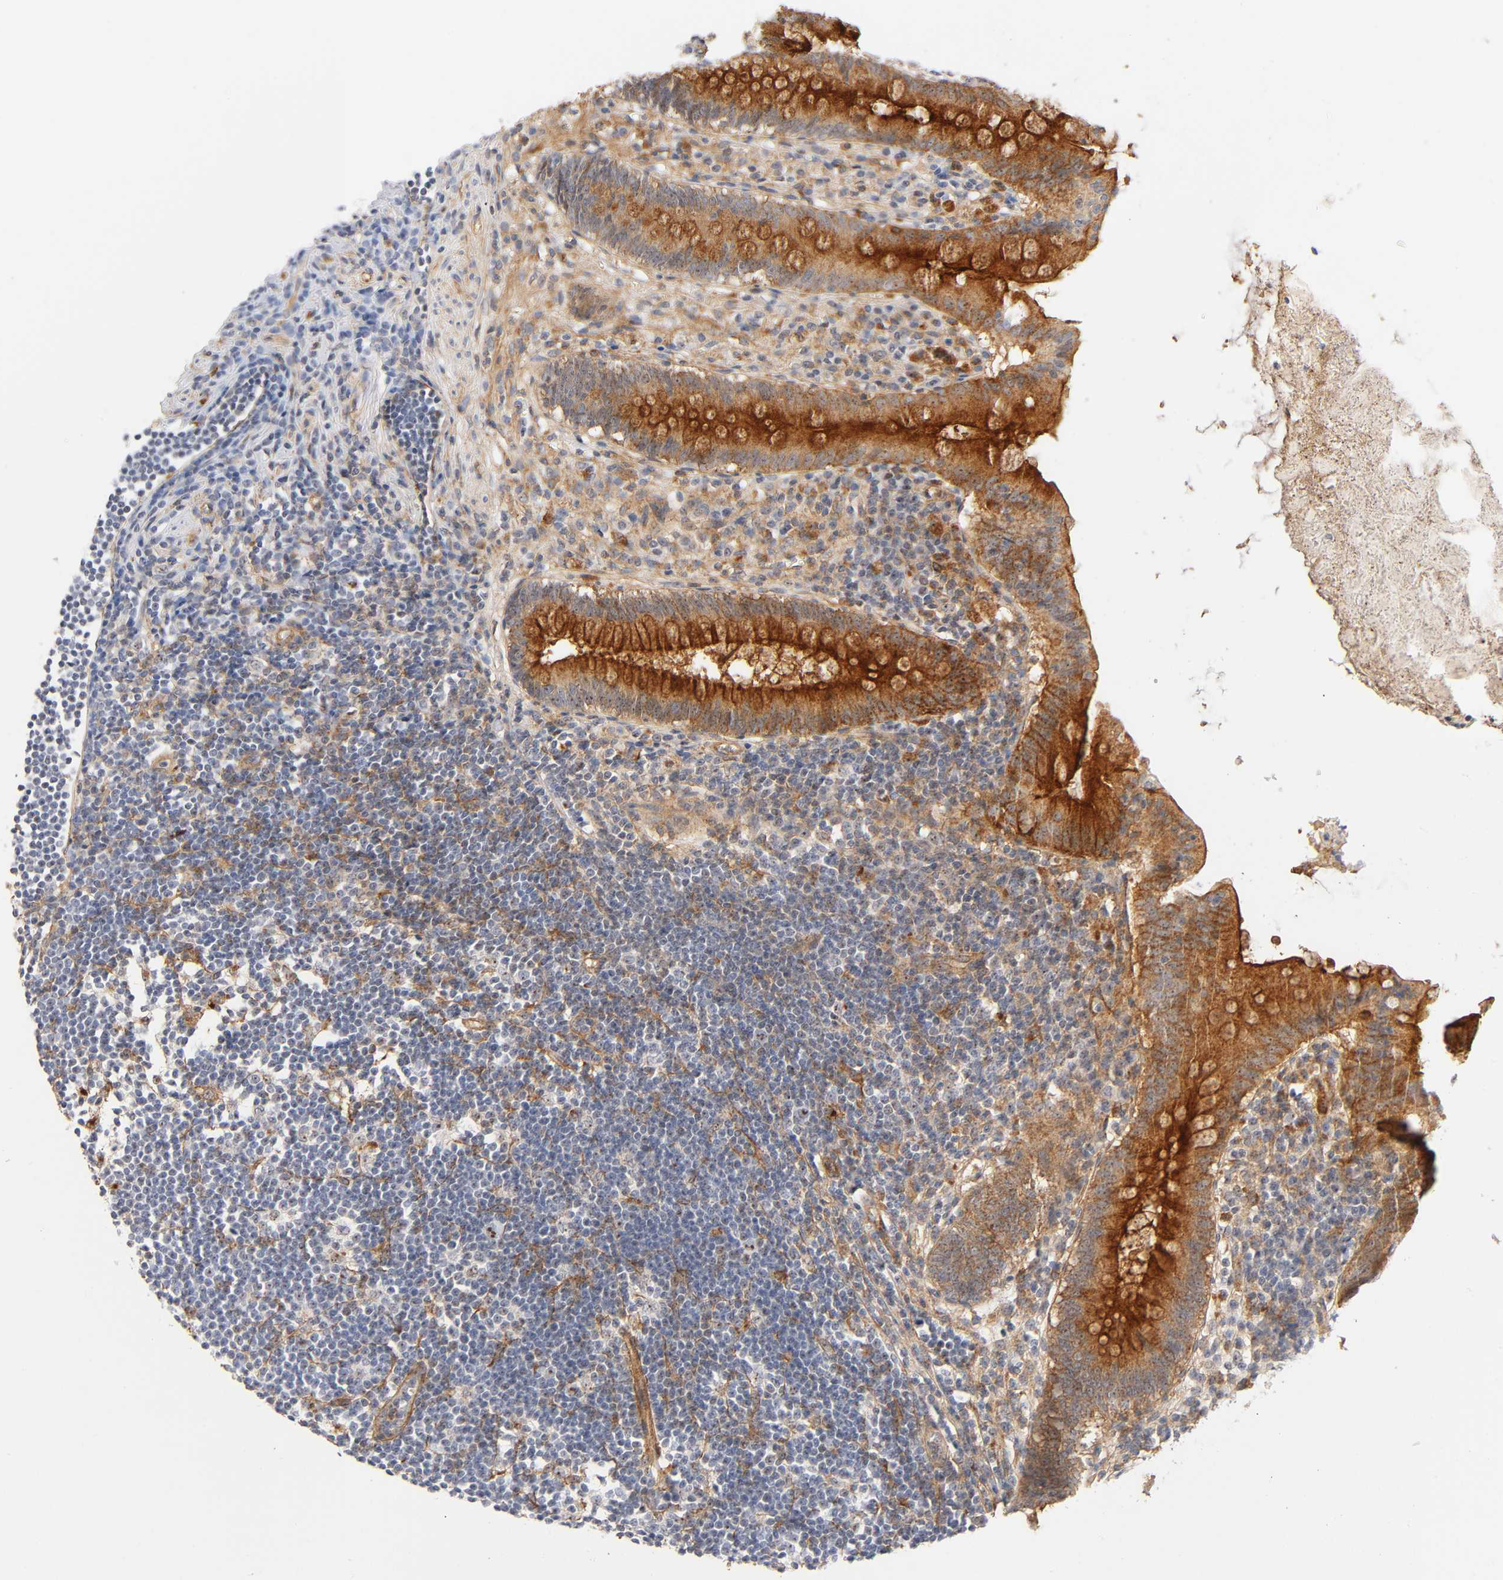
{"staining": {"intensity": "strong", "quantity": ">75%", "location": "cytoplasmic/membranous"}, "tissue": "appendix", "cell_type": "Glandular cells", "image_type": "normal", "snomed": [{"axis": "morphology", "description": "Normal tissue, NOS"}, {"axis": "topography", "description": "Appendix"}], "caption": "The immunohistochemical stain highlights strong cytoplasmic/membranous staining in glandular cells of unremarkable appendix. The protein is shown in brown color, while the nuclei are stained blue.", "gene": "PLD1", "patient": {"sex": "female", "age": 50}}